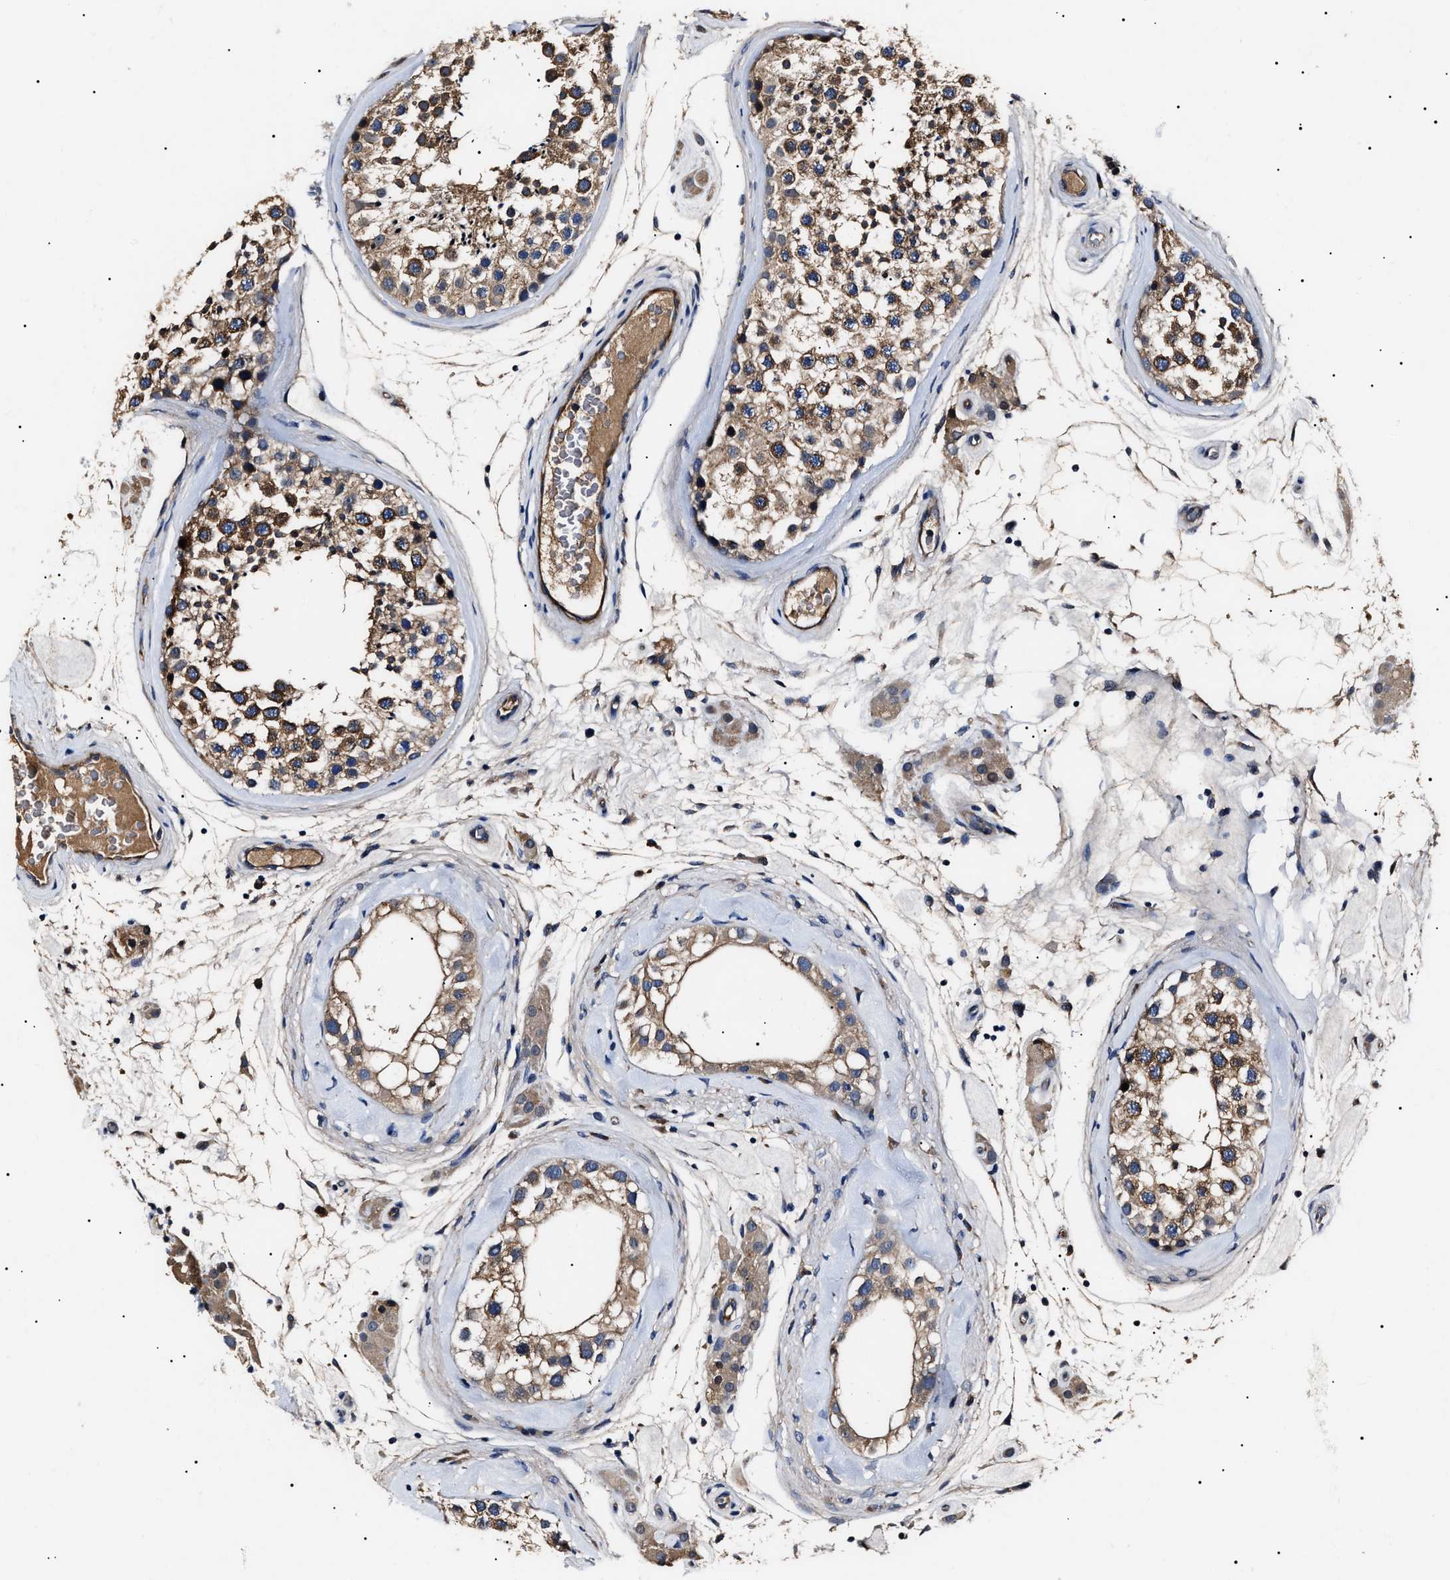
{"staining": {"intensity": "strong", "quantity": "25%-75%", "location": "cytoplasmic/membranous"}, "tissue": "testis", "cell_type": "Cells in seminiferous ducts", "image_type": "normal", "snomed": [{"axis": "morphology", "description": "Normal tissue, NOS"}, {"axis": "topography", "description": "Testis"}], "caption": "IHC photomicrograph of unremarkable human testis stained for a protein (brown), which exhibits high levels of strong cytoplasmic/membranous staining in about 25%-75% of cells in seminiferous ducts.", "gene": "IFT81", "patient": {"sex": "male", "age": 46}}